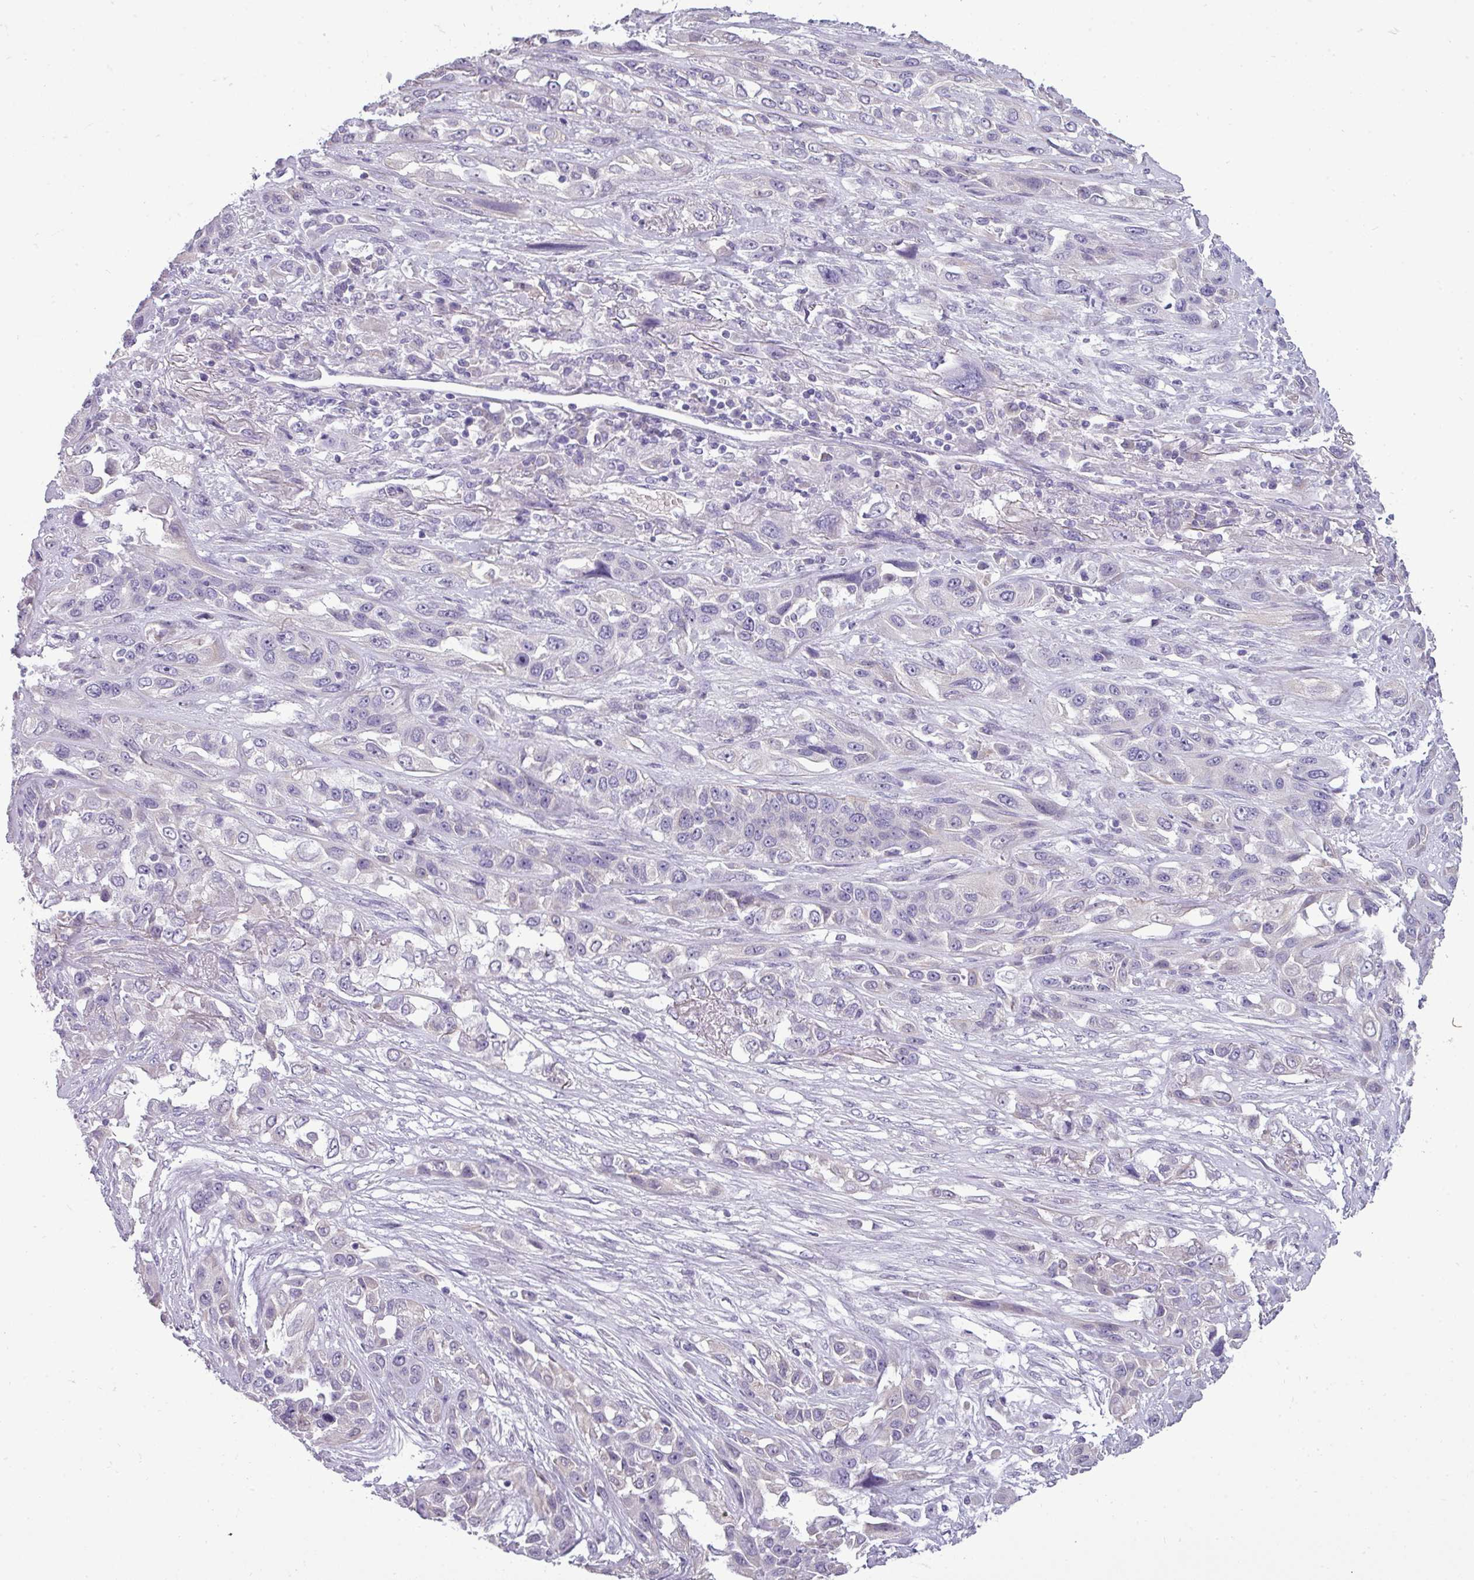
{"staining": {"intensity": "negative", "quantity": "none", "location": "none"}, "tissue": "lung cancer", "cell_type": "Tumor cells", "image_type": "cancer", "snomed": [{"axis": "morphology", "description": "Squamous cell carcinoma, NOS"}, {"axis": "topography", "description": "Lung"}], "caption": "Immunohistochemistry (IHC) photomicrograph of neoplastic tissue: human lung cancer stained with DAB reveals no significant protein positivity in tumor cells.", "gene": "DNAAF9", "patient": {"sex": "female", "age": 70}}